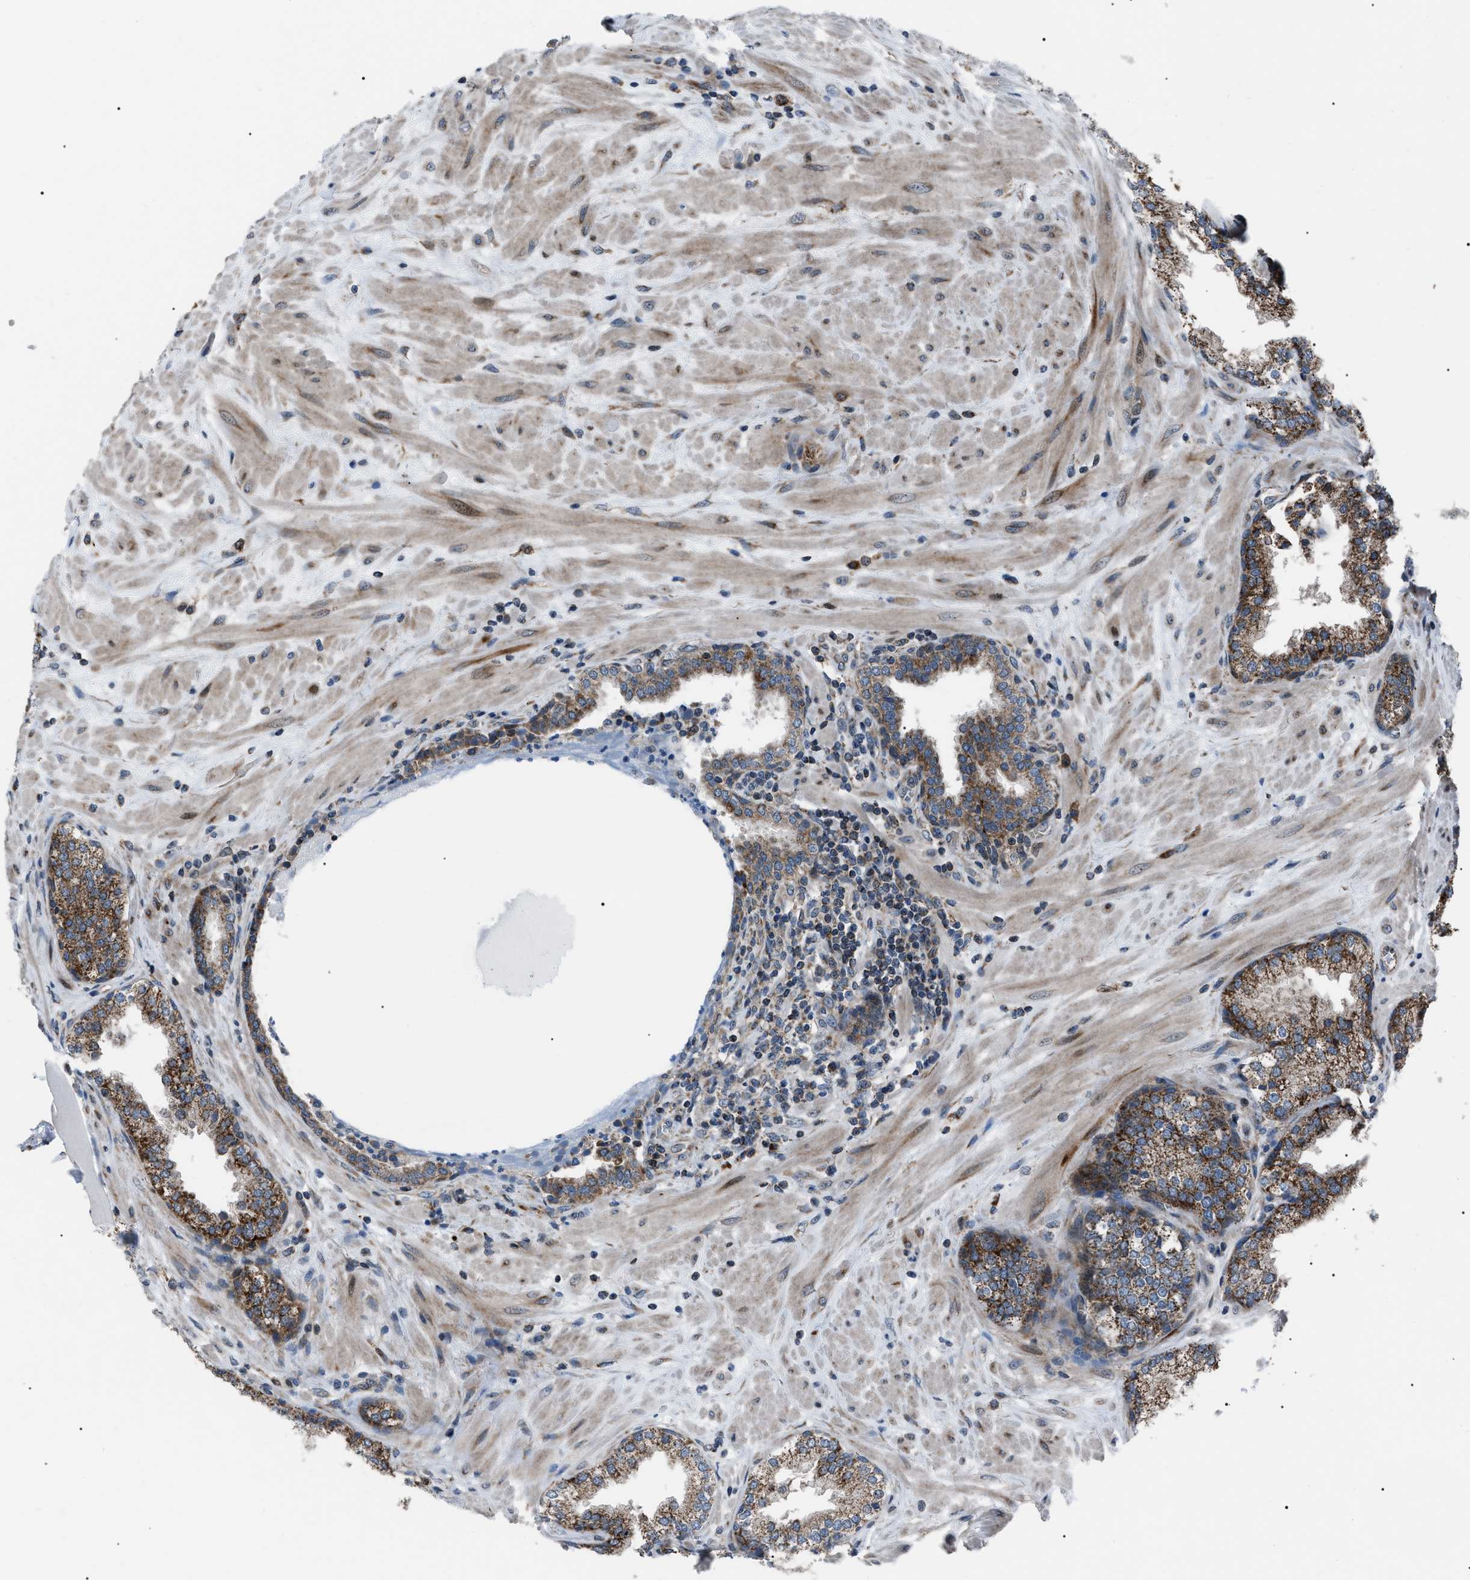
{"staining": {"intensity": "strong", "quantity": ">75%", "location": "cytoplasmic/membranous"}, "tissue": "prostate", "cell_type": "Glandular cells", "image_type": "normal", "snomed": [{"axis": "morphology", "description": "Normal tissue, NOS"}, {"axis": "topography", "description": "Prostate"}], "caption": "Unremarkable prostate demonstrates strong cytoplasmic/membranous expression in about >75% of glandular cells.", "gene": "AGO2", "patient": {"sex": "male", "age": 51}}